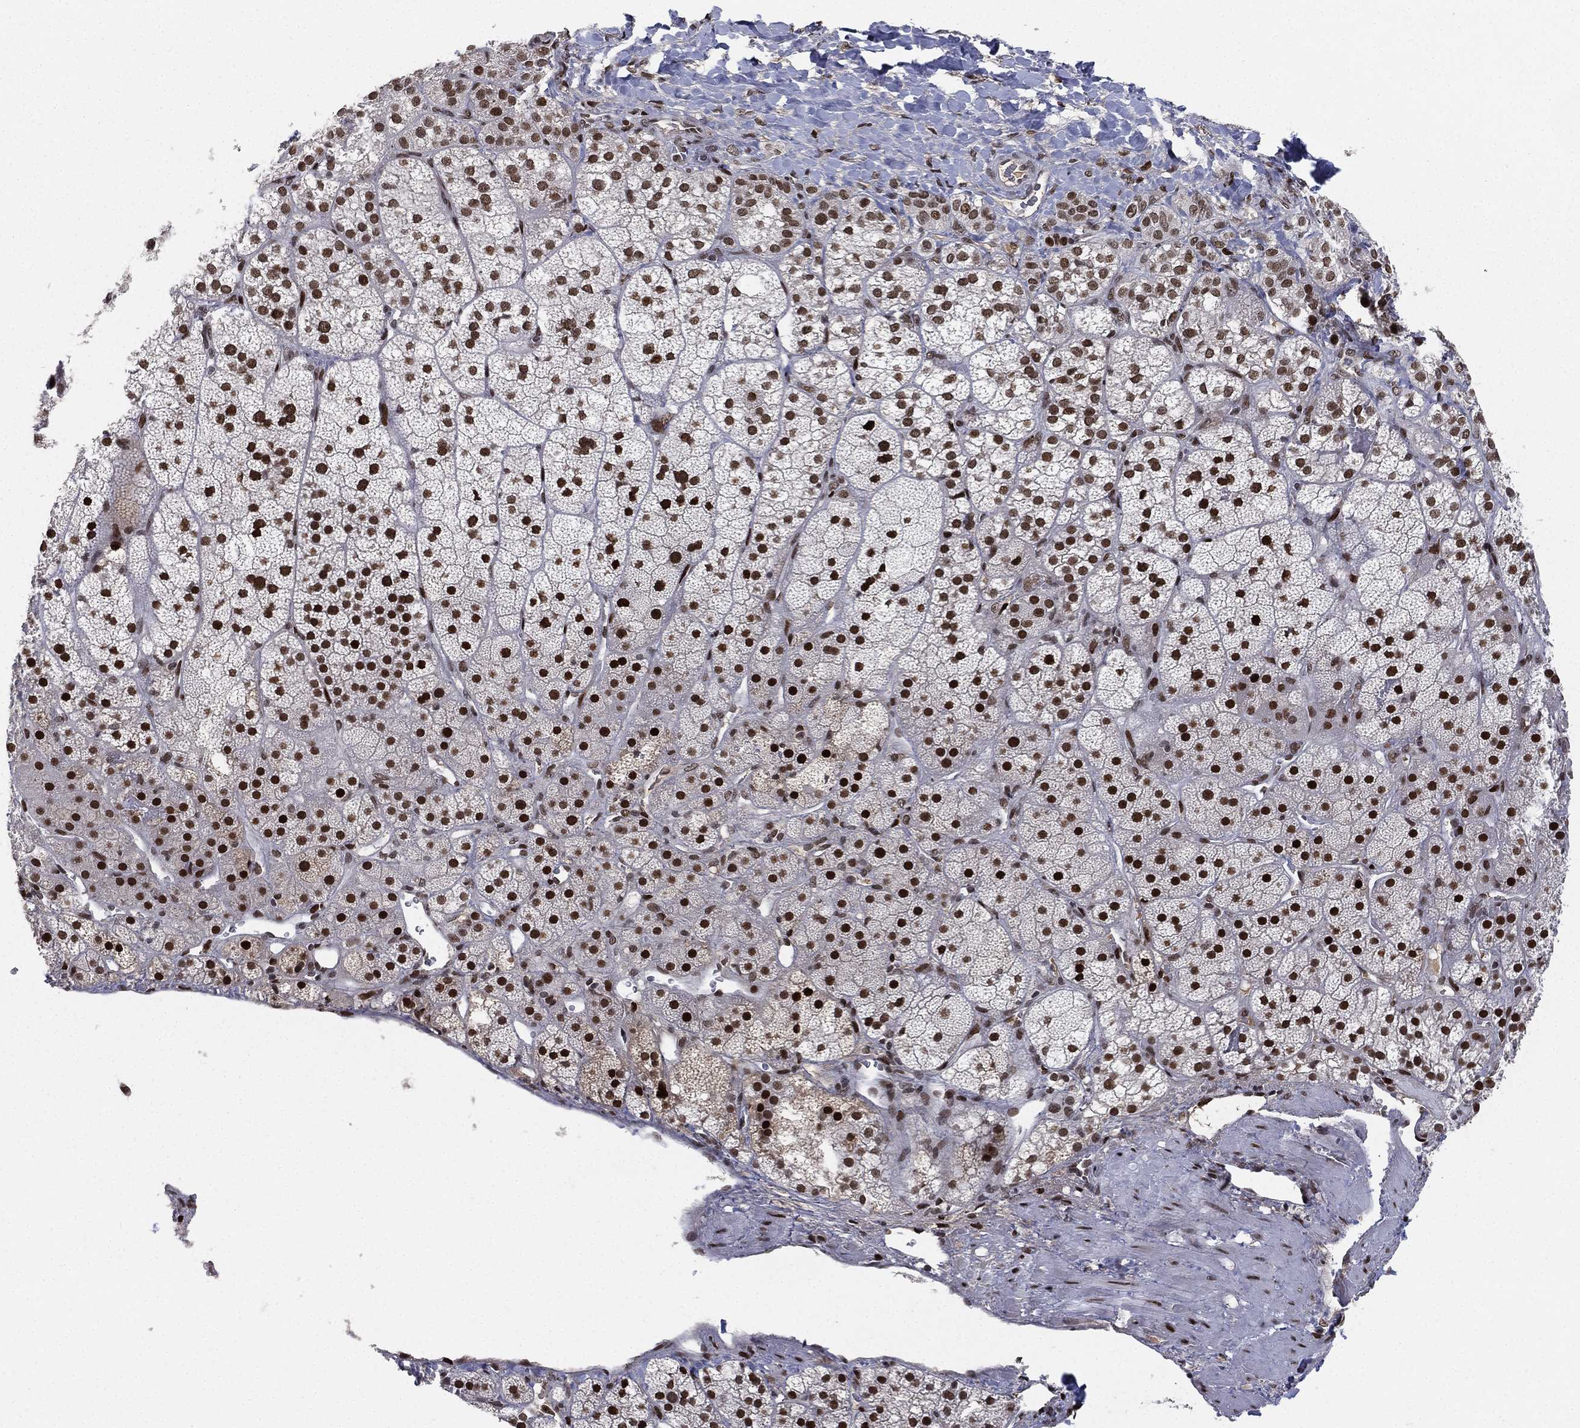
{"staining": {"intensity": "strong", "quantity": ">75%", "location": "nuclear"}, "tissue": "adrenal gland", "cell_type": "Glandular cells", "image_type": "normal", "snomed": [{"axis": "morphology", "description": "Normal tissue, NOS"}, {"axis": "topography", "description": "Adrenal gland"}], "caption": "Immunohistochemistry (IHC) histopathology image of unremarkable adrenal gland: human adrenal gland stained using immunohistochemistry displays high levels of strong protein expression localized specifically in the nuclear of glandular cells, appearing as a nuclear brown color.", "gene": "RTF1", "patient": {"sex": "male", "age": 57}}